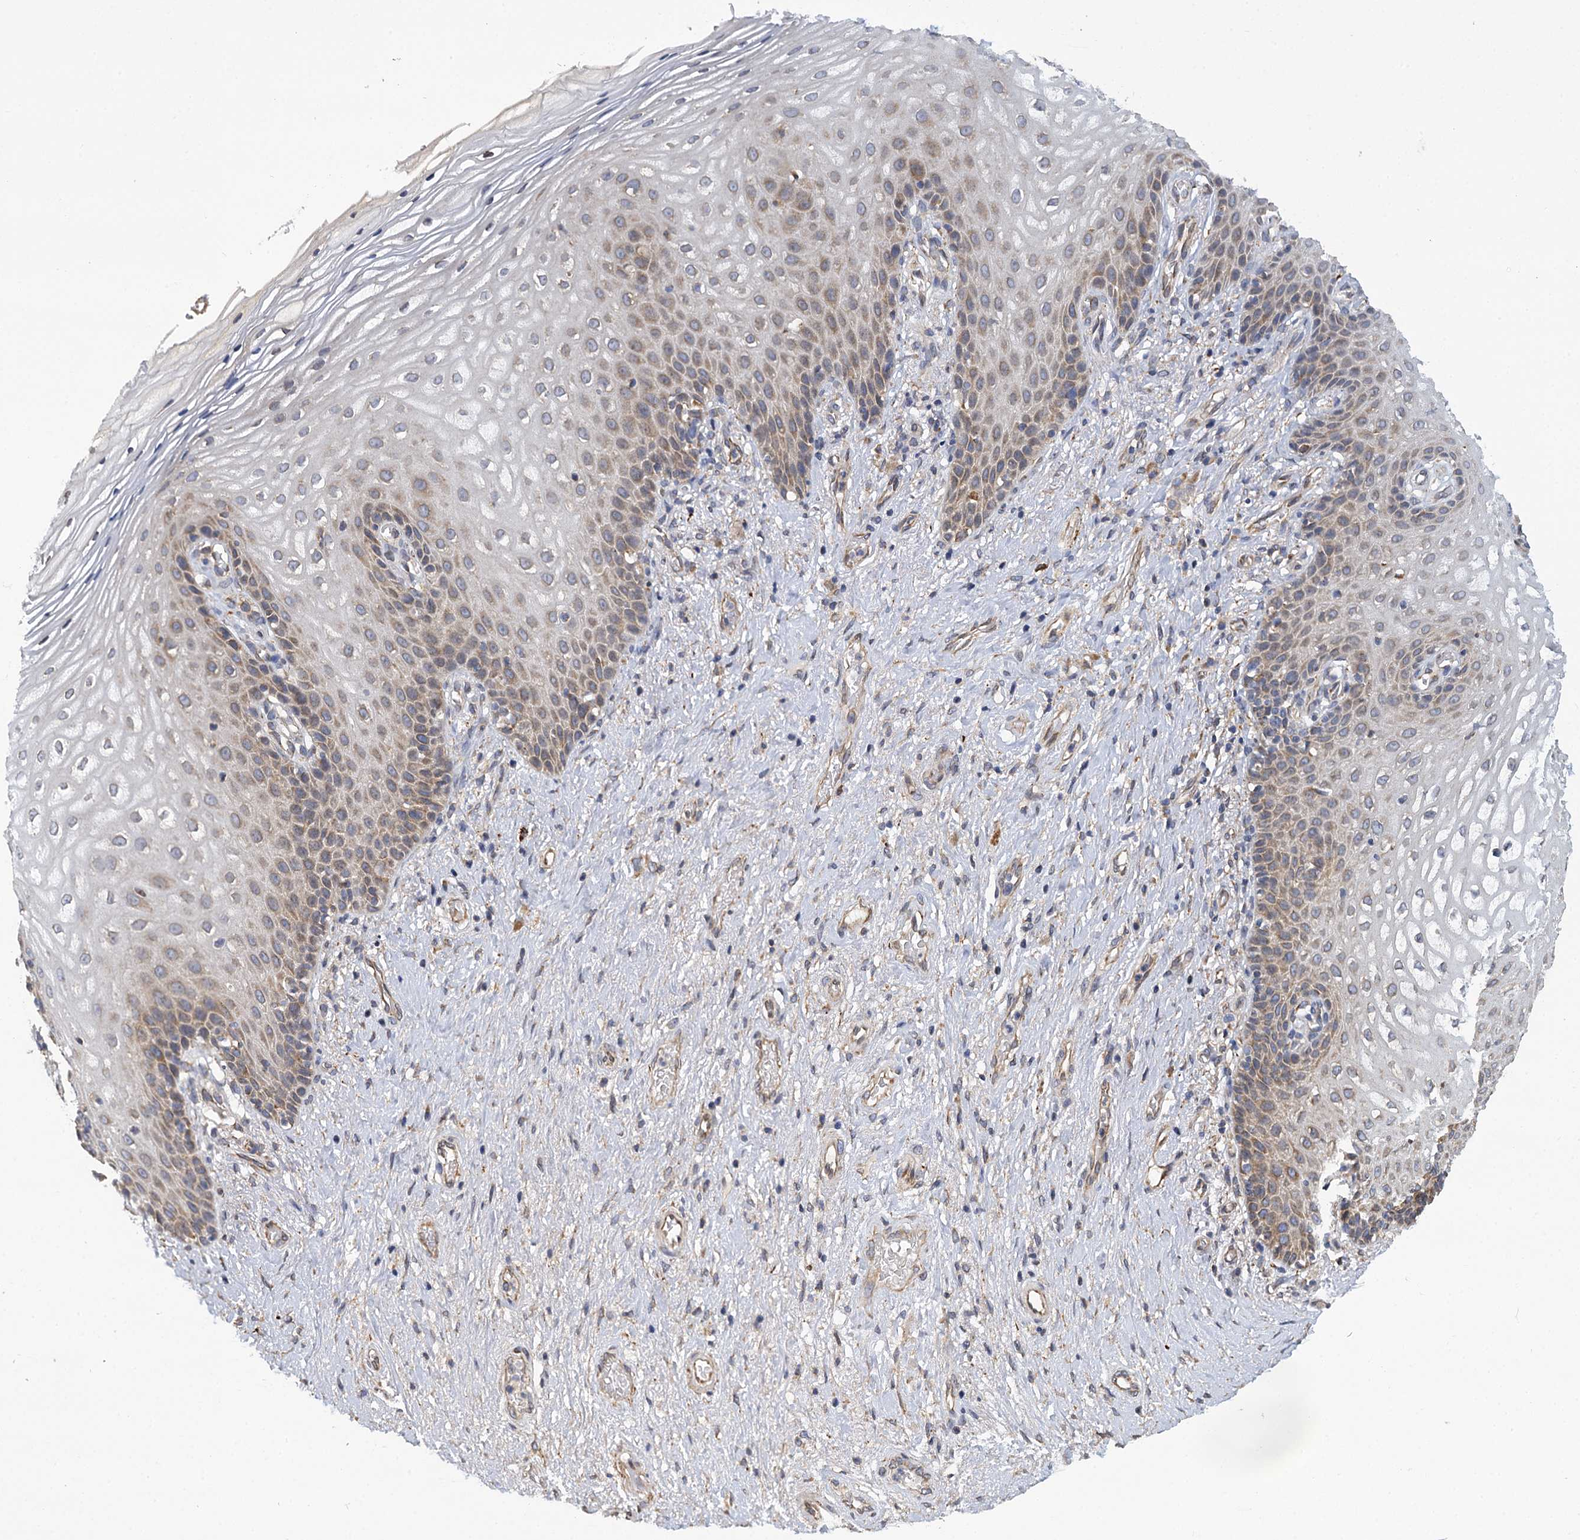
{"staining": {"intensity": "weak", "quantity": "25%-75%", "location": "cytoplasmic/membranous"}, "tissue": "vagina", "cell_type": "Squamous epithelial cells", "image_type": "normal", "snomed": [{"axis": "morphology", "description": "Normal tissue, NOS"}, {"axis": "topography", "description": "Vagina"}], "caption": "Protein expression analysis of normal vagina displays weak cytoplasmic/membranous staining in about 25%-75% of squamous epithelial cells.", "gene": "SUPV3L1", "patient": {"sex": "female", "age": 60}}